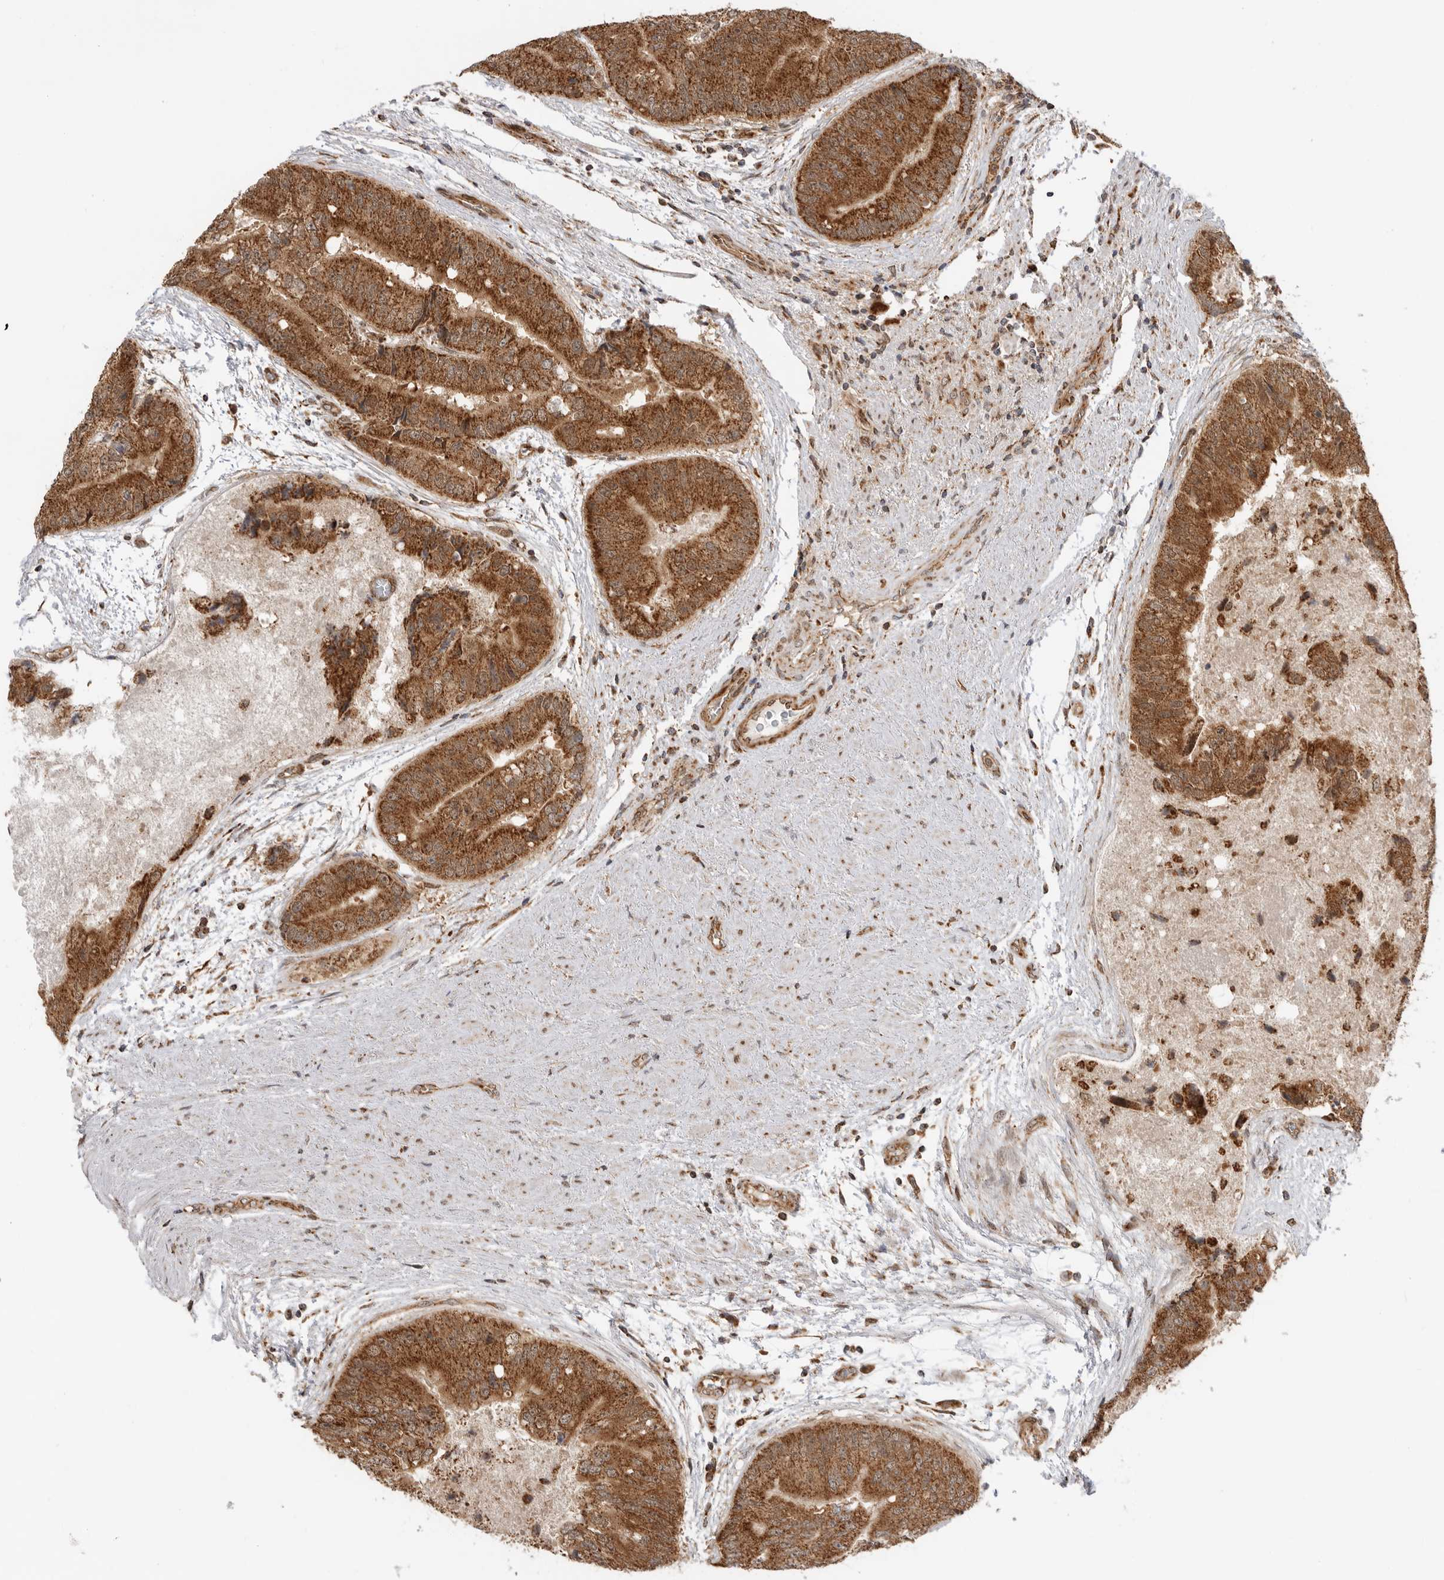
{"staining": {"intensity": "strong", "quantity": ">75%", "location": "cytoplasmic/membranous"}, "tissue": "prostate cancer", "cell_type": "Tumor cells", "image_type": "cancer", "snomed": [{"axis": "morphology", "description": "Adenocarcinoma, High grade"}, {"axis": "topography", "description": "Prostate"}], "caption": "Tumor cells reveal high levels of strong cytoplasmic/membranous staining in approximately >75% of cells in adenocarcinoma (high-grade) (prostate). The staining is performed using DAB (3,3'-diaminobenzidine) brown chromogen to label protein expression. The nuclei are counter-stained blue using hematoxylin.", "gene": "DCAF8", "patient": {"sex": "male", "age": 70}}